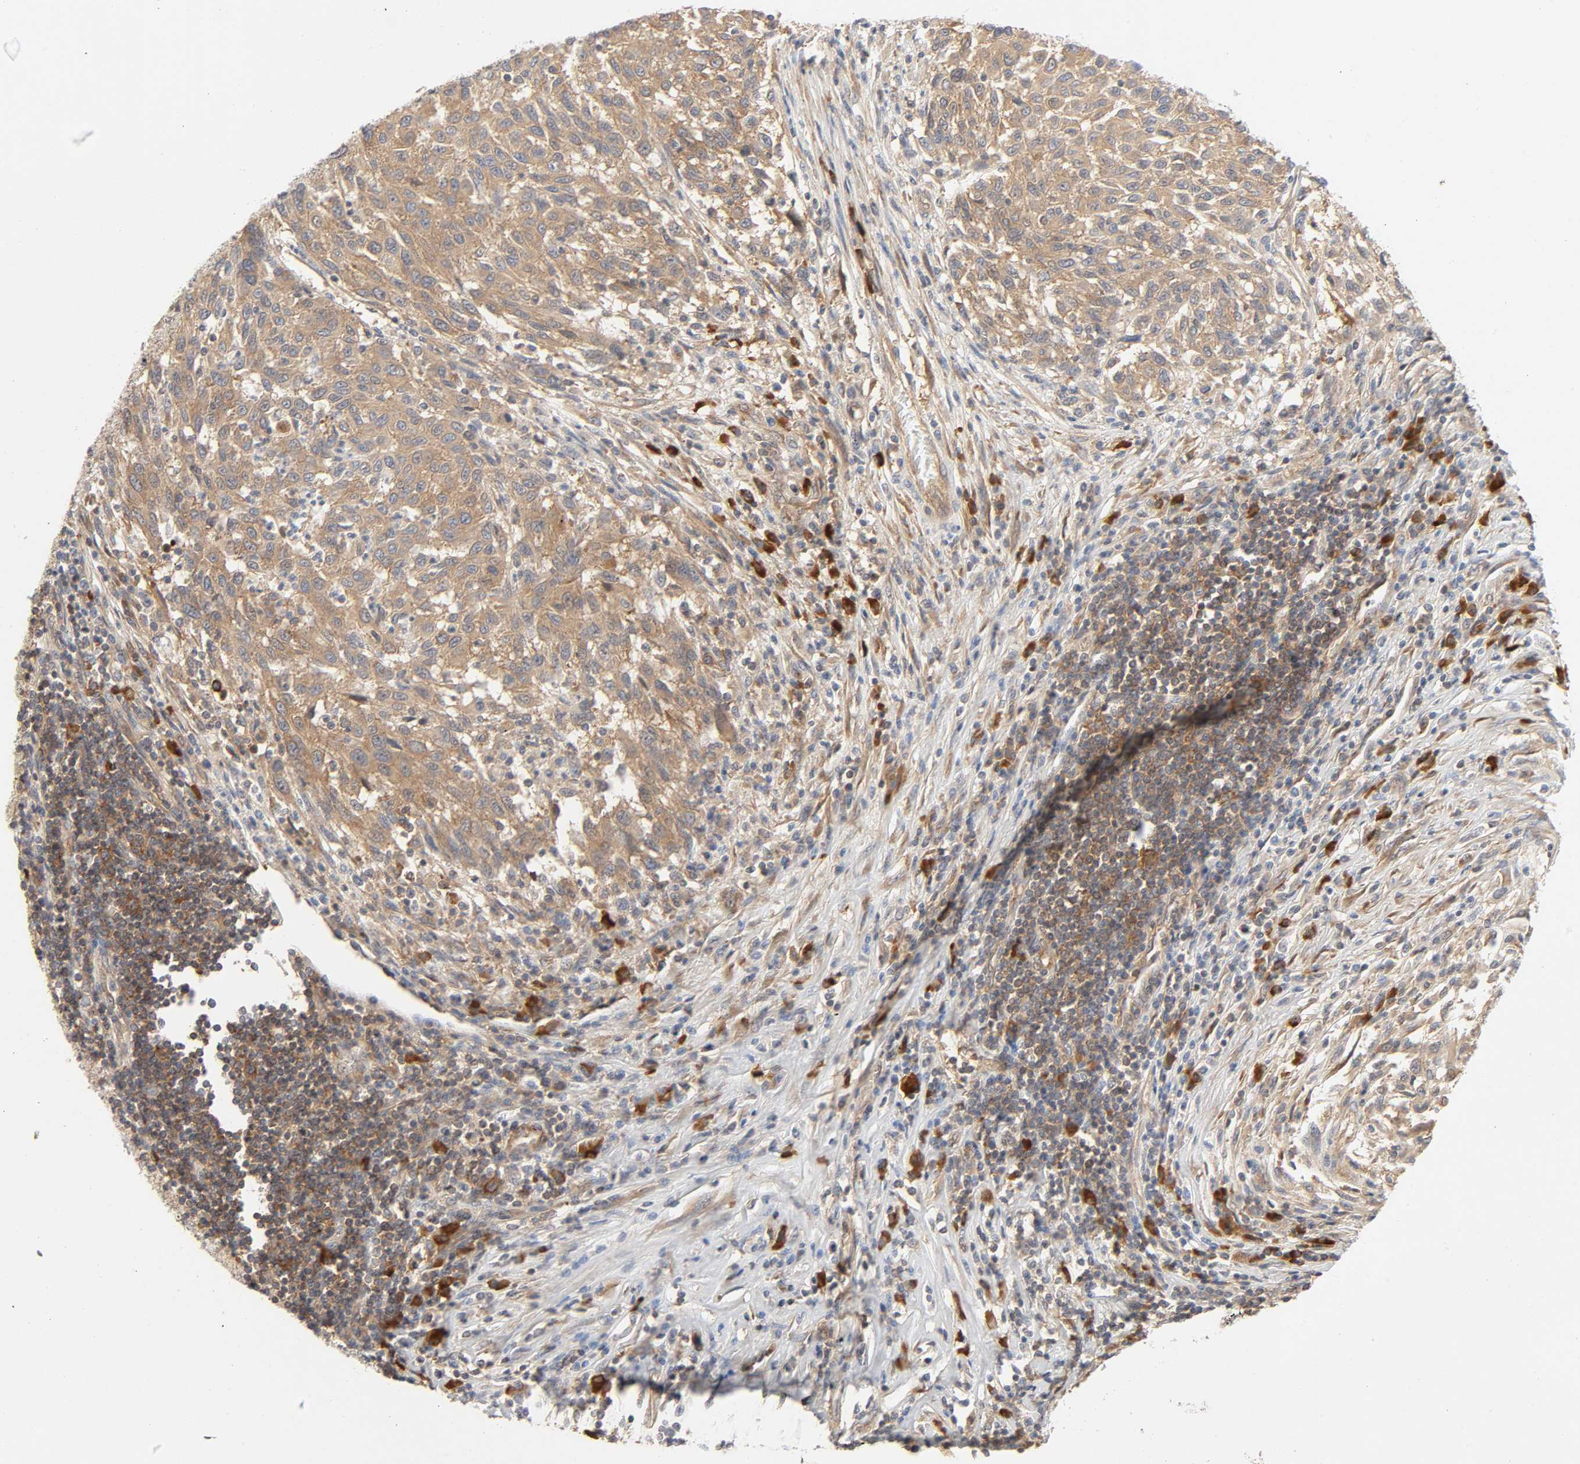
{"staining": {"intensity": "weak", "quantity": ">75%", "location": "cytoplasmic/membranous"}, "tissue": "melanoma", "cell_type": "Tumor cells", "image_type": "cancer", "snomed": [{"axis": "morphology", "description": "Malignant melanoma, Metastatic site"}, {"axis": "topography", "description": "Lymph node"}], "caption": "Protein staining displays weak cytoplasmic/membranous expression in approximately >75% of tumor cells in malignant melanoma (metastatic site). (DAB = brown stain, brightfield microscopy at high magnification).", "gene": "SCHIP1", "patient": {"sex": "male", "age": 61}}